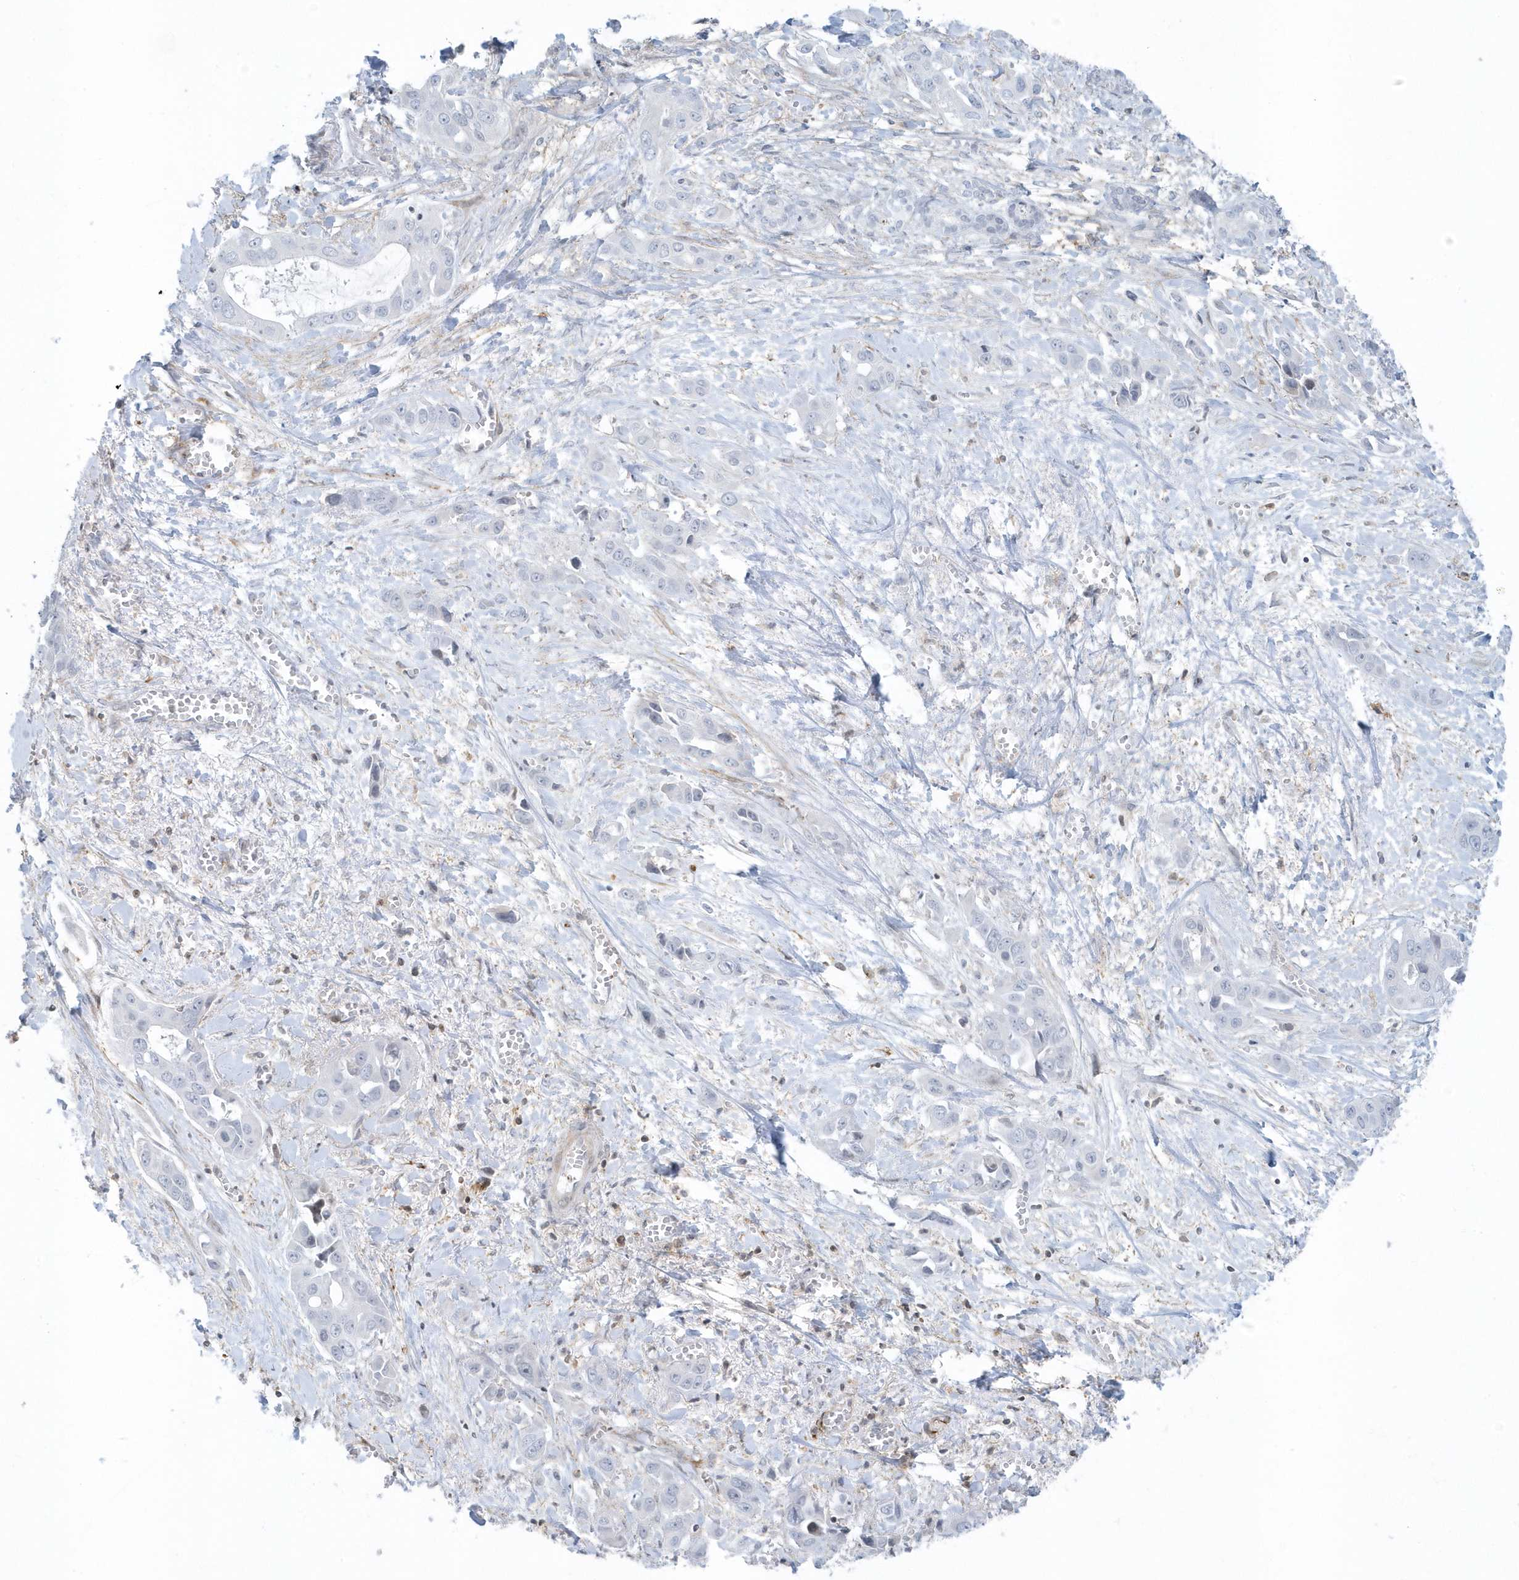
{"staining": {"intensity": "negative", "quantity": "none", "location": "none"}, "tissue": "liver cancer", "cell_type": "Tumor cells", "image_type": "cancer", "snomed": [{"axis": "morphology", "description": "Cholangiocarcinoma"}, {"axis": "topography", "description": "Liver"}], "caption": "Immunohistochemistry (IHC) photomicrograph of neoplastic tissue: human liver cholangiocarcinoma stained with DAB reveals no significant protein expression in tumor cells. The staining is performed using DAB brown chromogen with nuclei counter-stained in using hematoxylin.", "gene": "CACNB2", "patient": {"sex": "female", "age": 52}}